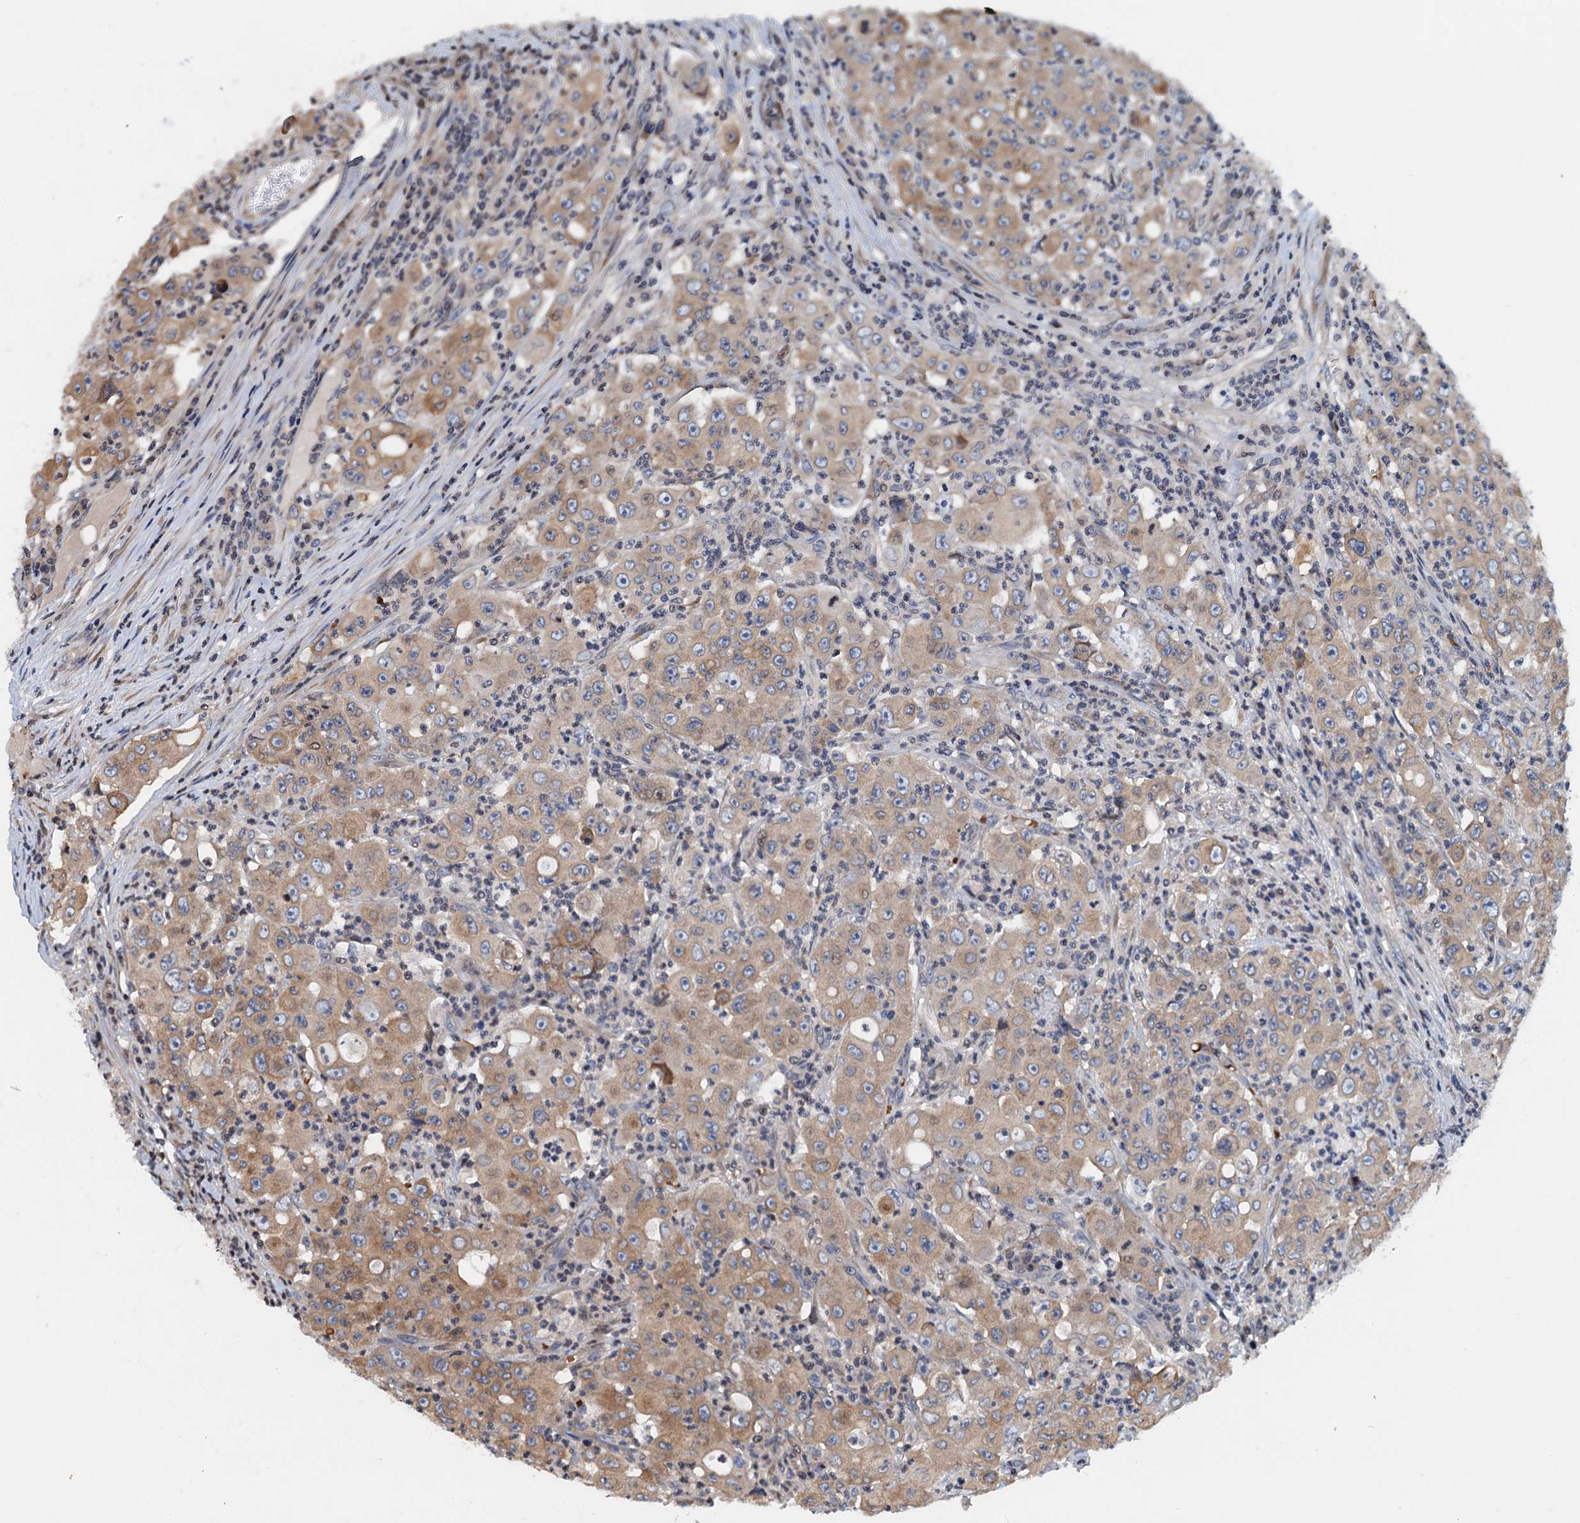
{"staining": {"intensity": "moderate", "quantity": ">75%", "location": "cytoplasmic/membranous"}, "tissue": "colorectal cancer", "cell_type": "Tumor cells", "image_type": "cancer", "snomed": [{"axis": "morphology", "description": "Adenocarcinoma, NOS"}, {"axis": "topography", "description": "Colon"}], "caption": "Colorectal cancer stained with immunohistochemistry exhibits moderate cytoplasmic/membranous expression in approximately >75% of tumor cells.", "gene": "NBEA", "patient": {"sex": "male", "age": 51}}